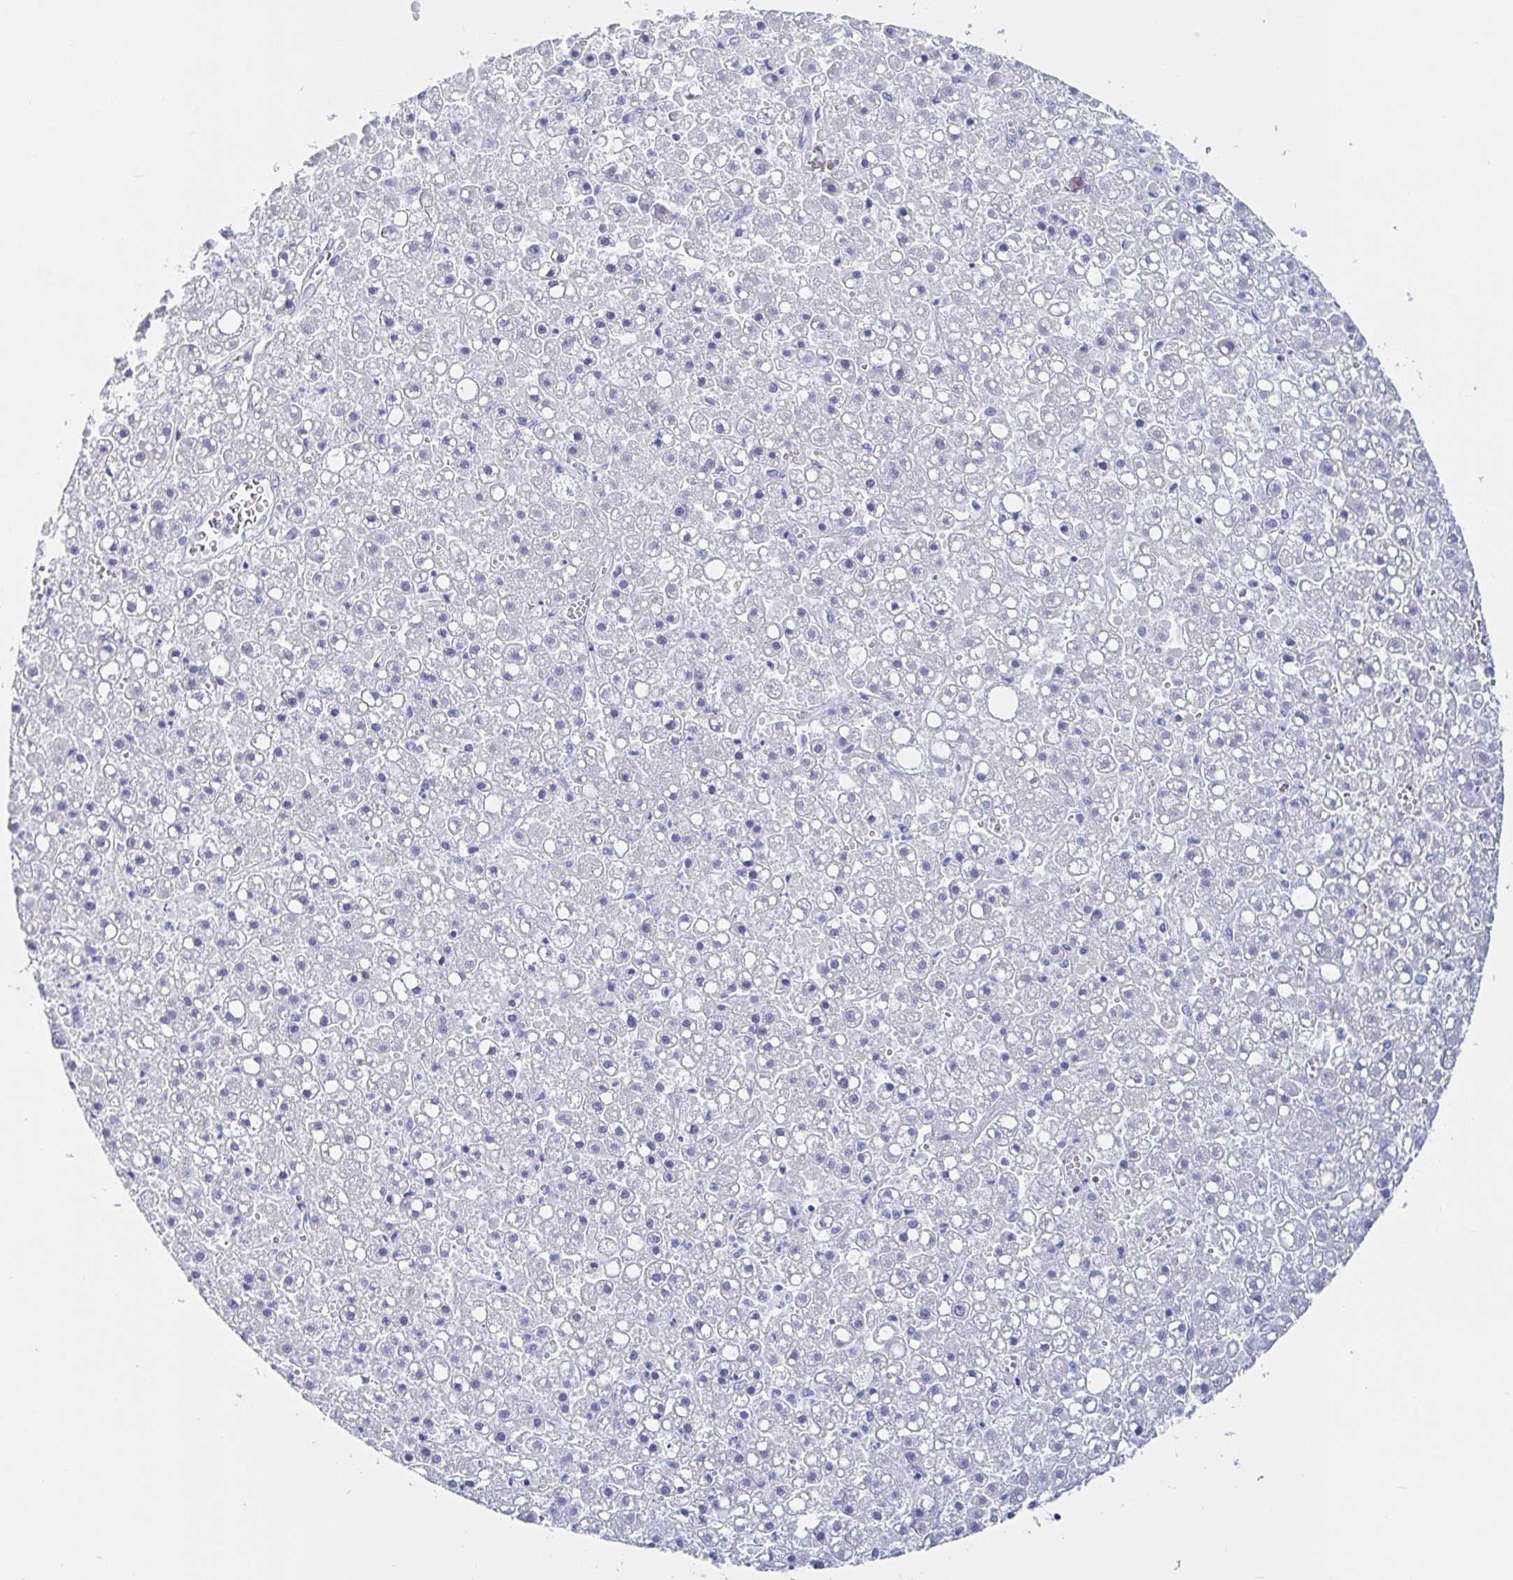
{"staining": {"intensity": "negative", "quantity": "none", "location": "none"}, "tissue": "liver cancer", "cell_type": "Tumor cells", "image_type": "cancer", "snomed": [{"axis": "morphology", "description": "Carcinoma, Hepatocellular, NOS"}, {"axis": "topography", "description": "Liver"}], "caption": "DAB immunohistochemical staining of human liver hepatocellular carcinoma shows no significant expression in tumor cells.", "gene": "PACSIN1", "patient": {"sex": "male", "age": 67}}